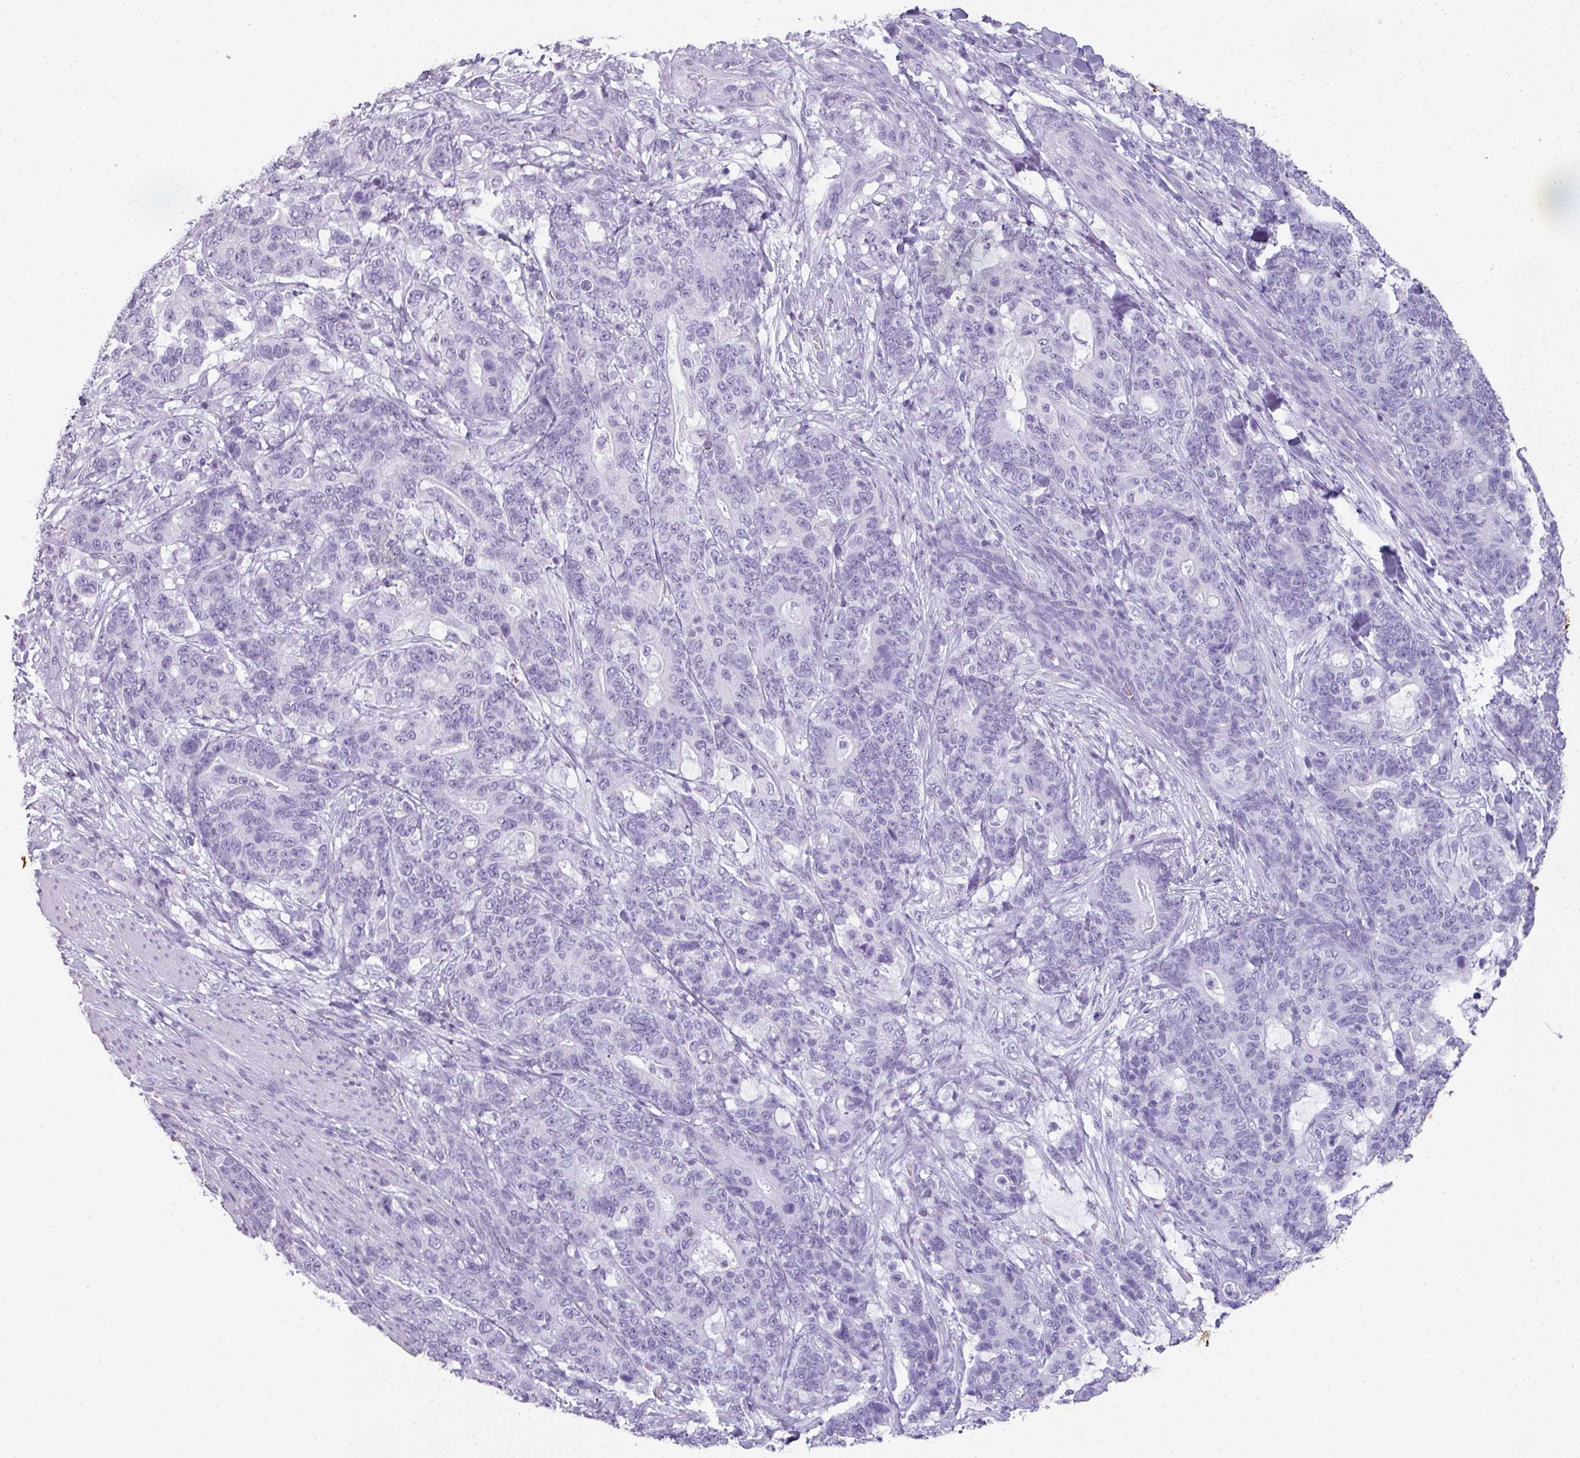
{"staining": {"intensity": "negative", "quantity": "none", "location": "none"}, "tissue": "stomach cancer", "cell_type": "Tumor cells", "image_type": "cancer", "snomed": [{"axis": "morphology", "description": "Normal tissue, NOS"}, {"axis": "morphology", "description": "Adenocarcinoma, NOS"}, {"axis": "topography", "description": "Stomach"}], "caption": "The photomicrograph shows no significant expression in tumor cells of stomach adenocarcinoma.", "gene": "RBMY1F", "patient": {"sex": "female", "age": 64}}